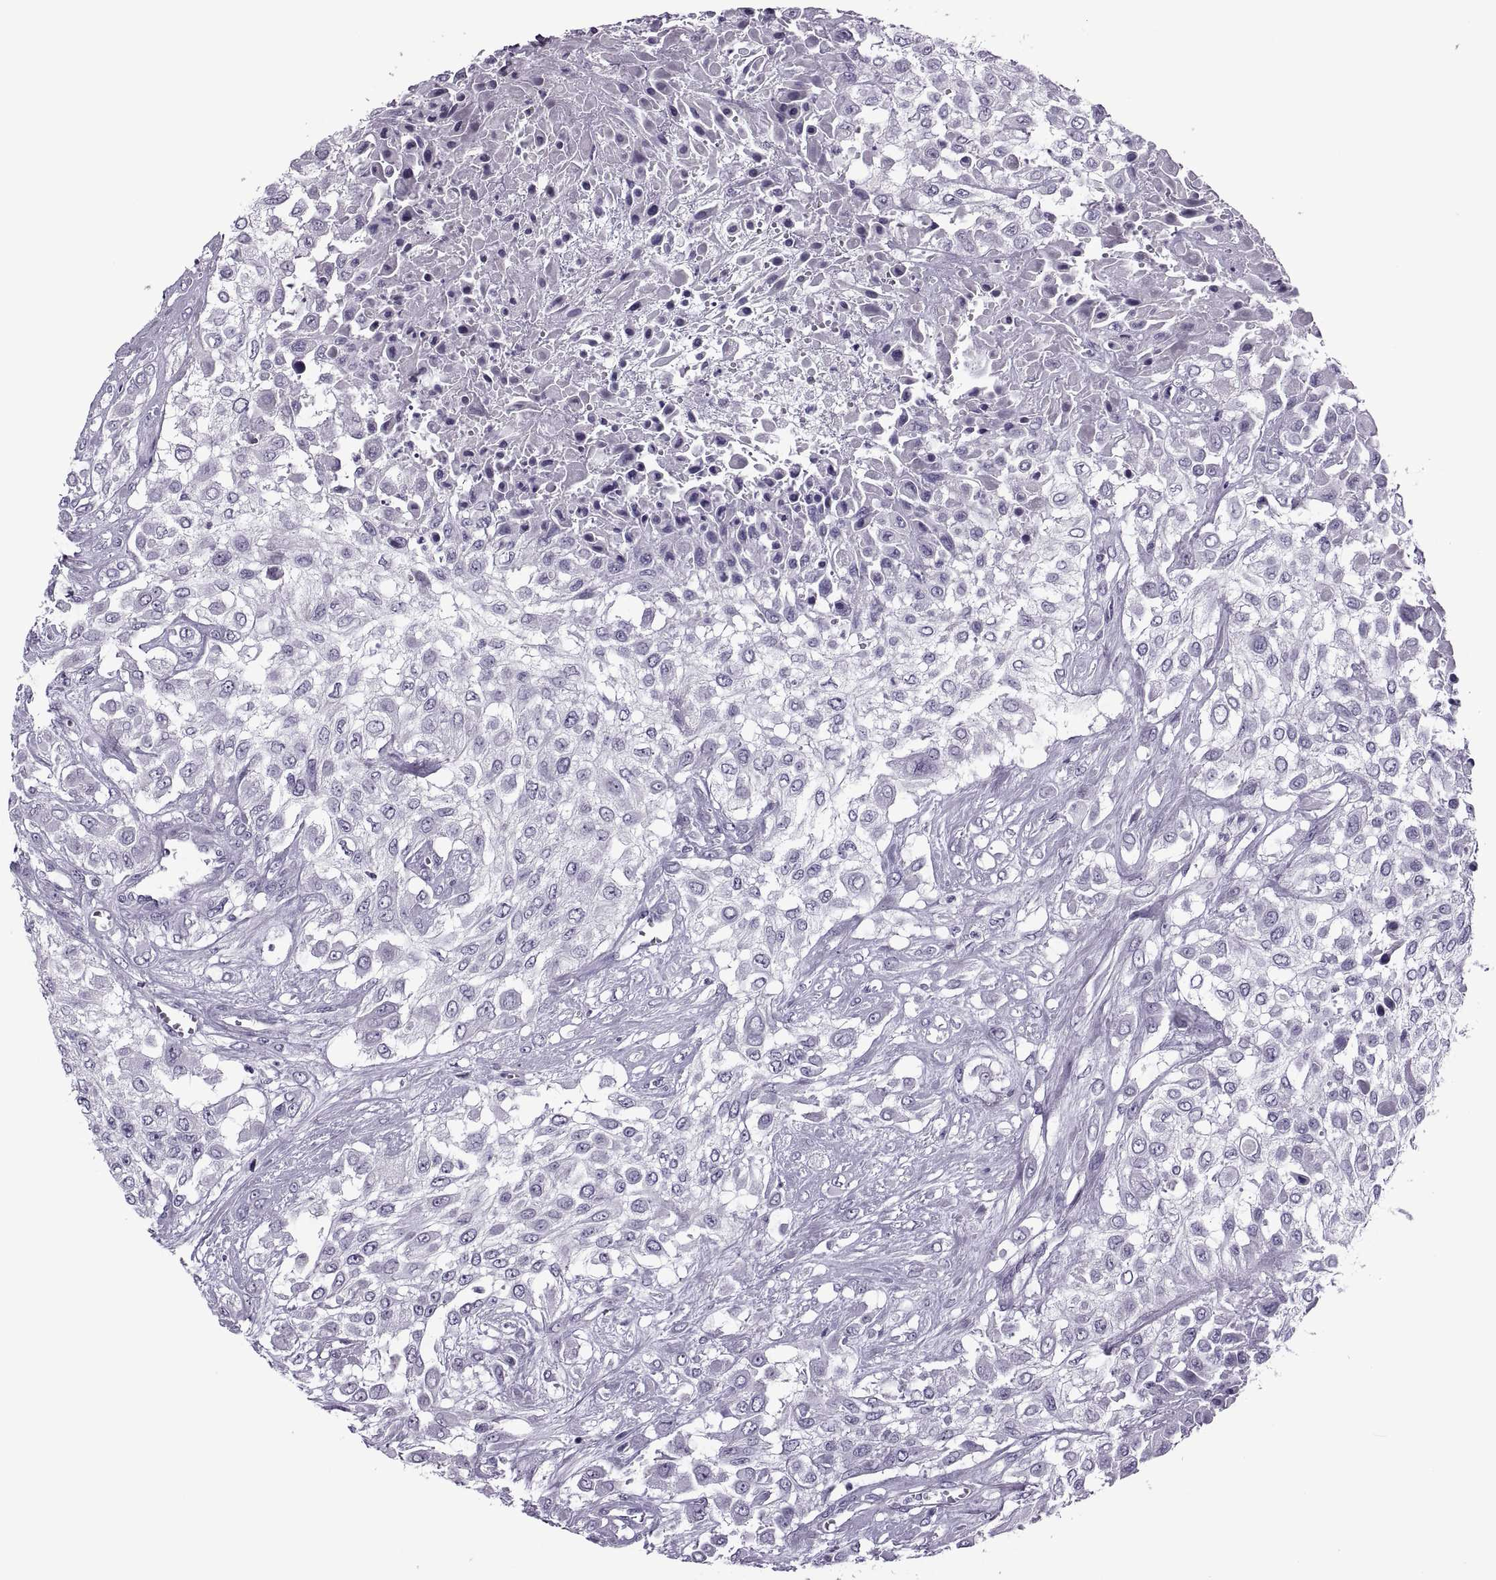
{"staining": {"intensity": "negative", "quantity": "none", "location": "none"}, "tissue": "urothelial cancer", "cell_type": "Tumor cells", "image_type": "cancer", "snomed": [{"axis": "morphology", "description": "Urothelial carcinoma, High grade"}, {"axis": "topography", "description": "Urinary bladder"}], "caption": "Immunohistochemistry (IHC) image of urothelial carcinoma (high-grade) stained for a protein (brown), which displays no positivity in tumor cells.", "gene": "SYNGR4", "patient": {"sex": "male", "age": 57}}